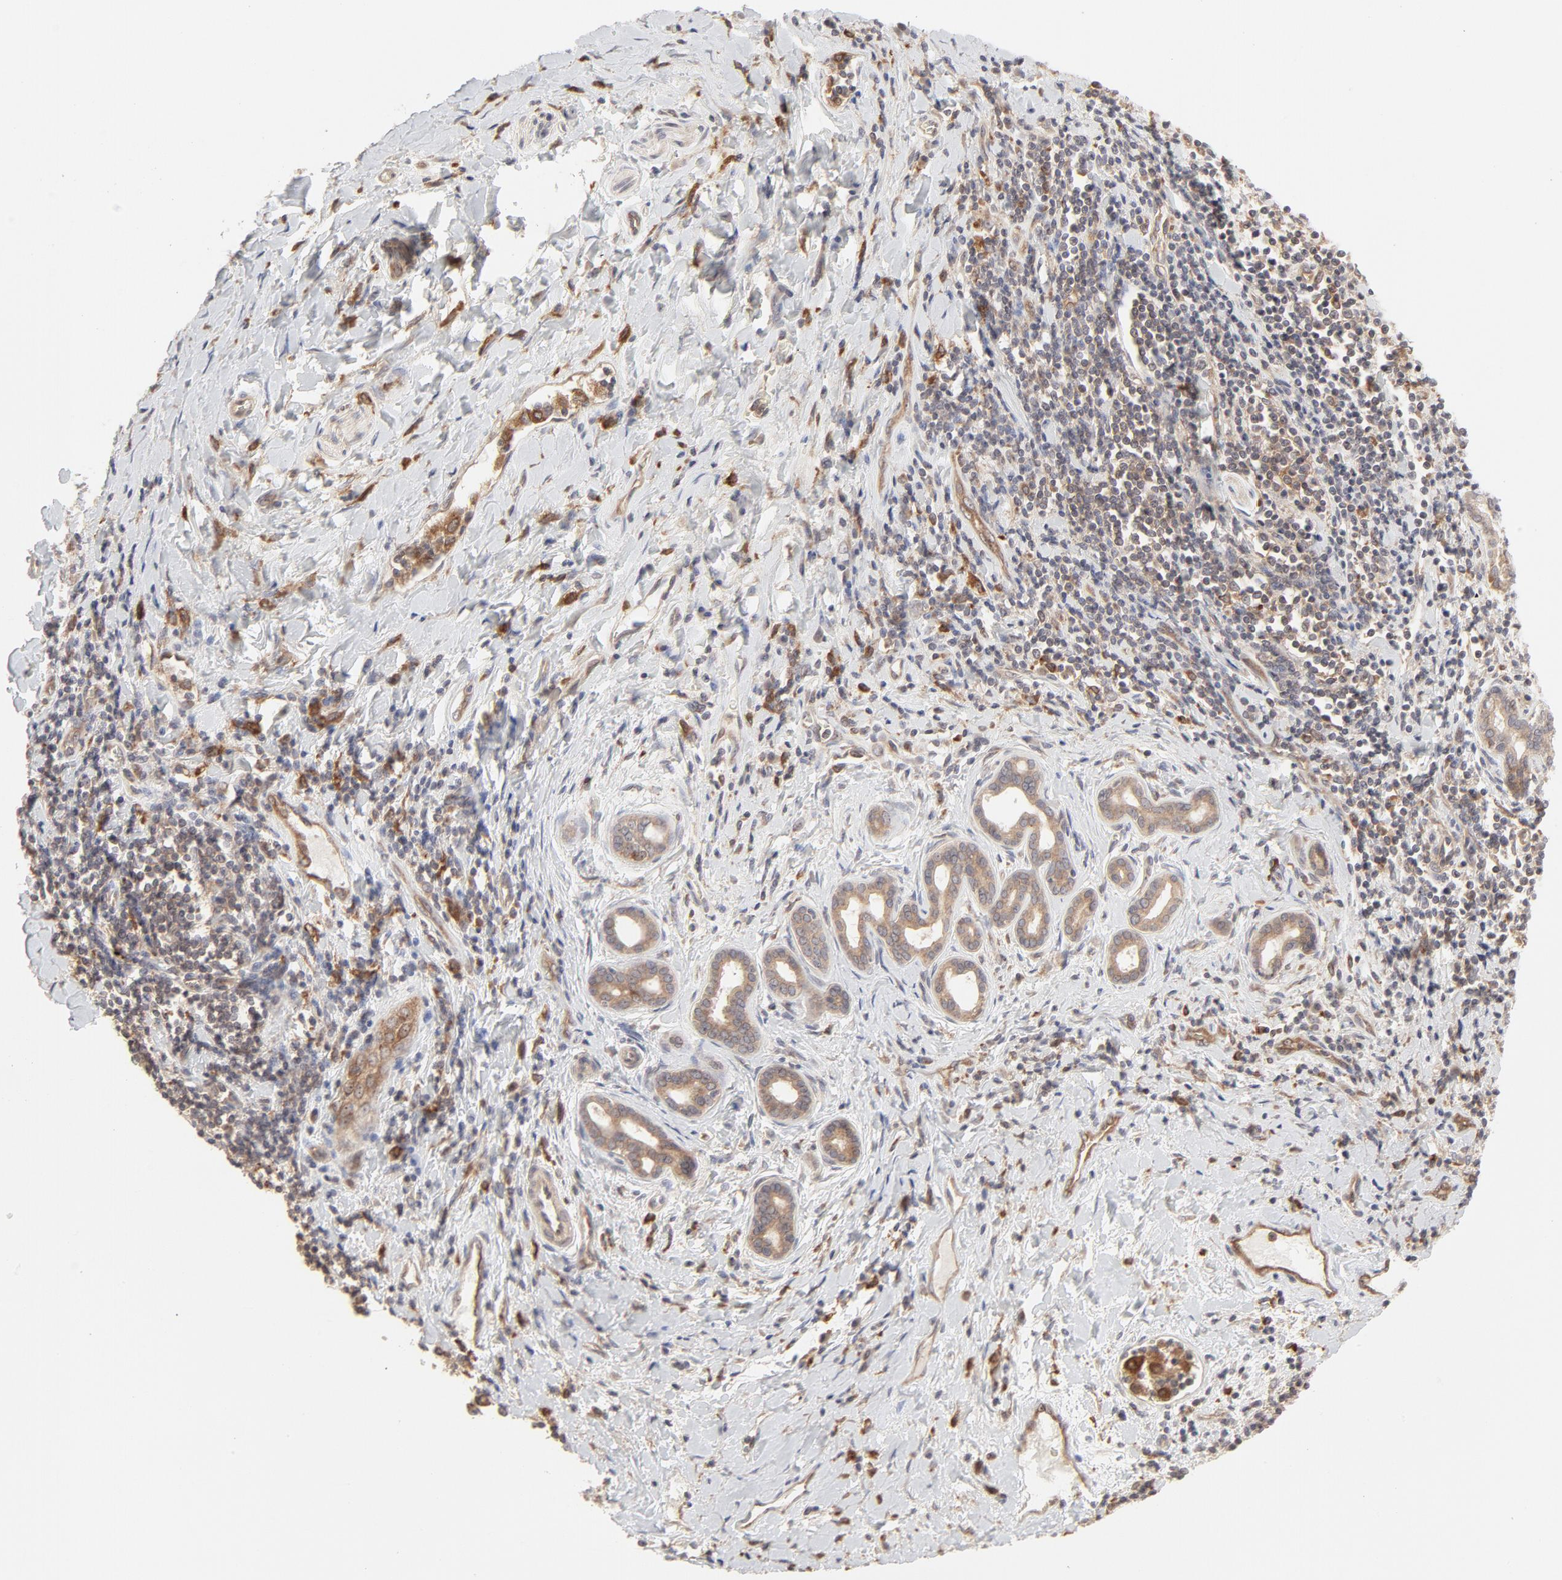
{"staining": {"intensity": "moderate", "quantity": ">75%", "location": "cytoplasmic/membranous"}, "tissue": "liver cancer", "cell_type": "Tumor cells", "image_type": "cancer", "snomed": [{"axis": "morphology", "description": "Cholangiocarcinoma"}, {"axis": "topography", "description": "Liver"}], "caption": "Immunohistochemical staining of human liver cancer shows medium levels of moderate cytoplasmic/membranous protein positivity in about >75% of tumor cells.", "gene": "RAB5C", "patient": {"sex": "male", "age": 57}}